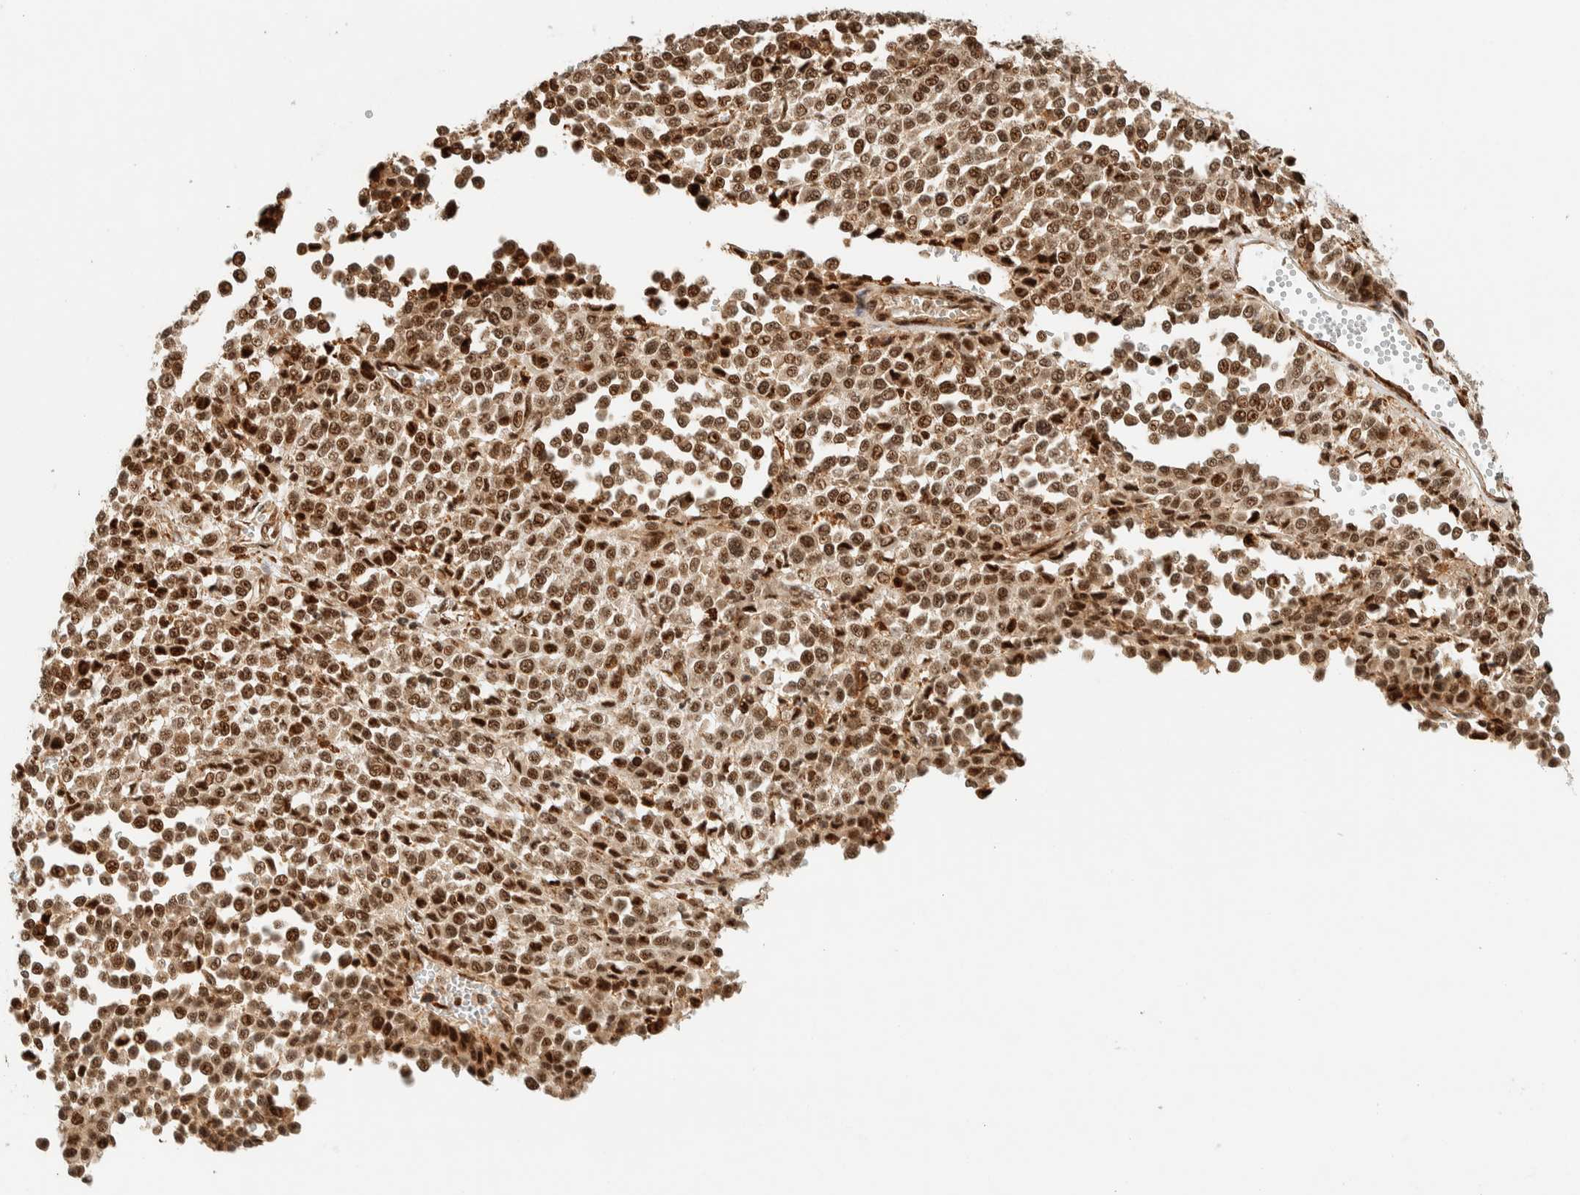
{"staining": {"intensity": "moderate", "quantity": ">75%", "location": "nuclear"}, "tissue": "melanoma", "cell_type": "Tumor cells", "image_type": "cancer", "snomed": [{"axis": "morphology", "description": "Malignant melanoma, Metastatic site"}, {"axis": "topography", "description": "Pancreas"}], "caption": "Tumor cells exhibit moderate nuclear expression in approximately >75% of cells in malignant melanoma (metastatic site).", "gene": "SIK1", "patient": {"sex": "female", "age": 30}}